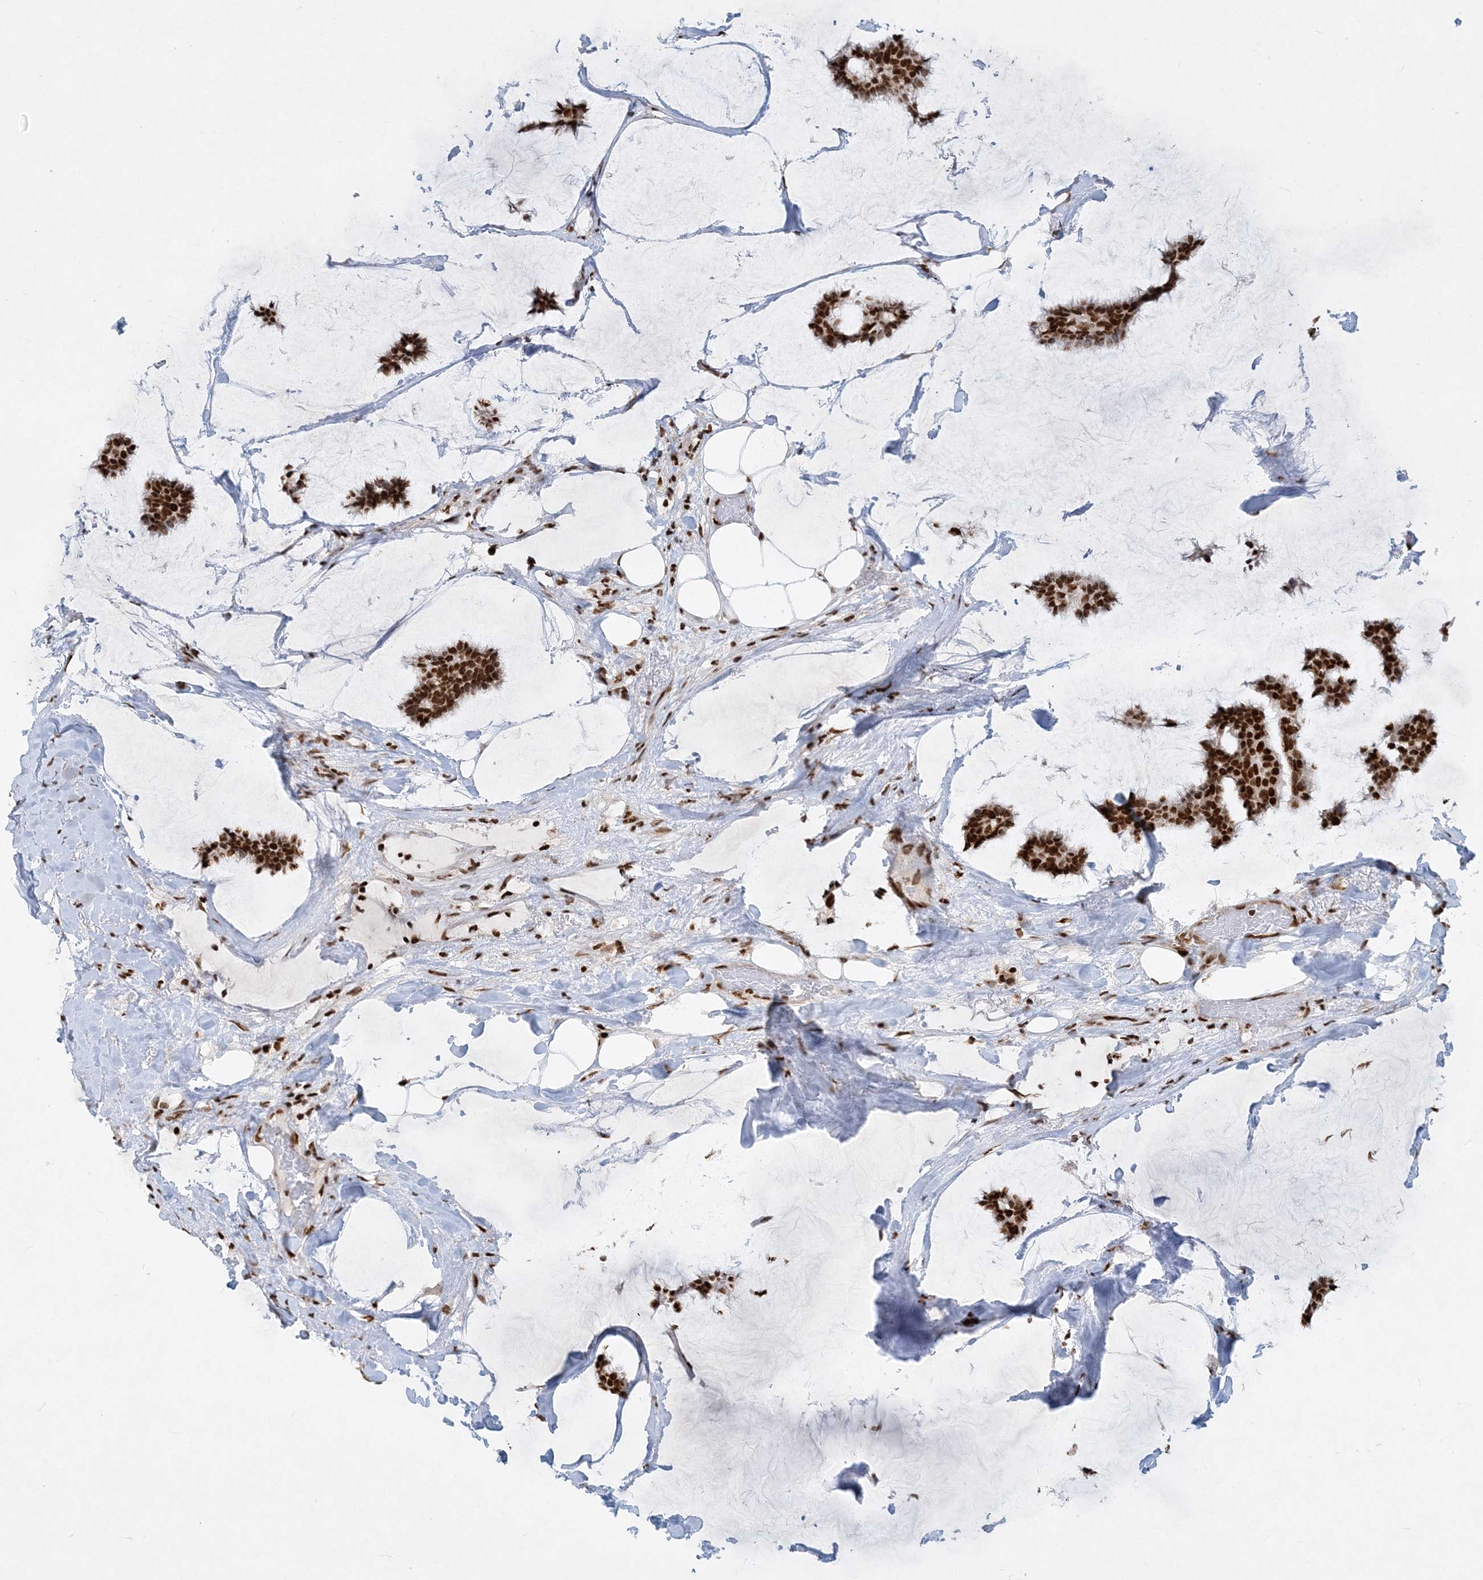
{"staining": {"intensity": "strong", "quantity": ">75%", "location": "nuclear"}, "tissue": "breast cancer", "cell_type": "Tumor cells", "image_type": "cancer", "snomed": [{"axis": "morphology", "description": "Duct carcinoma"}, {"axis": "topography", "description": "Breast"}], "caption": "Strong nuclear protein staining is appreciated in about >75% of tumor cells in intraductal carcinoma (breast).", "gene": "DELE1", "patient": {"sex": "female", "age": 93}}